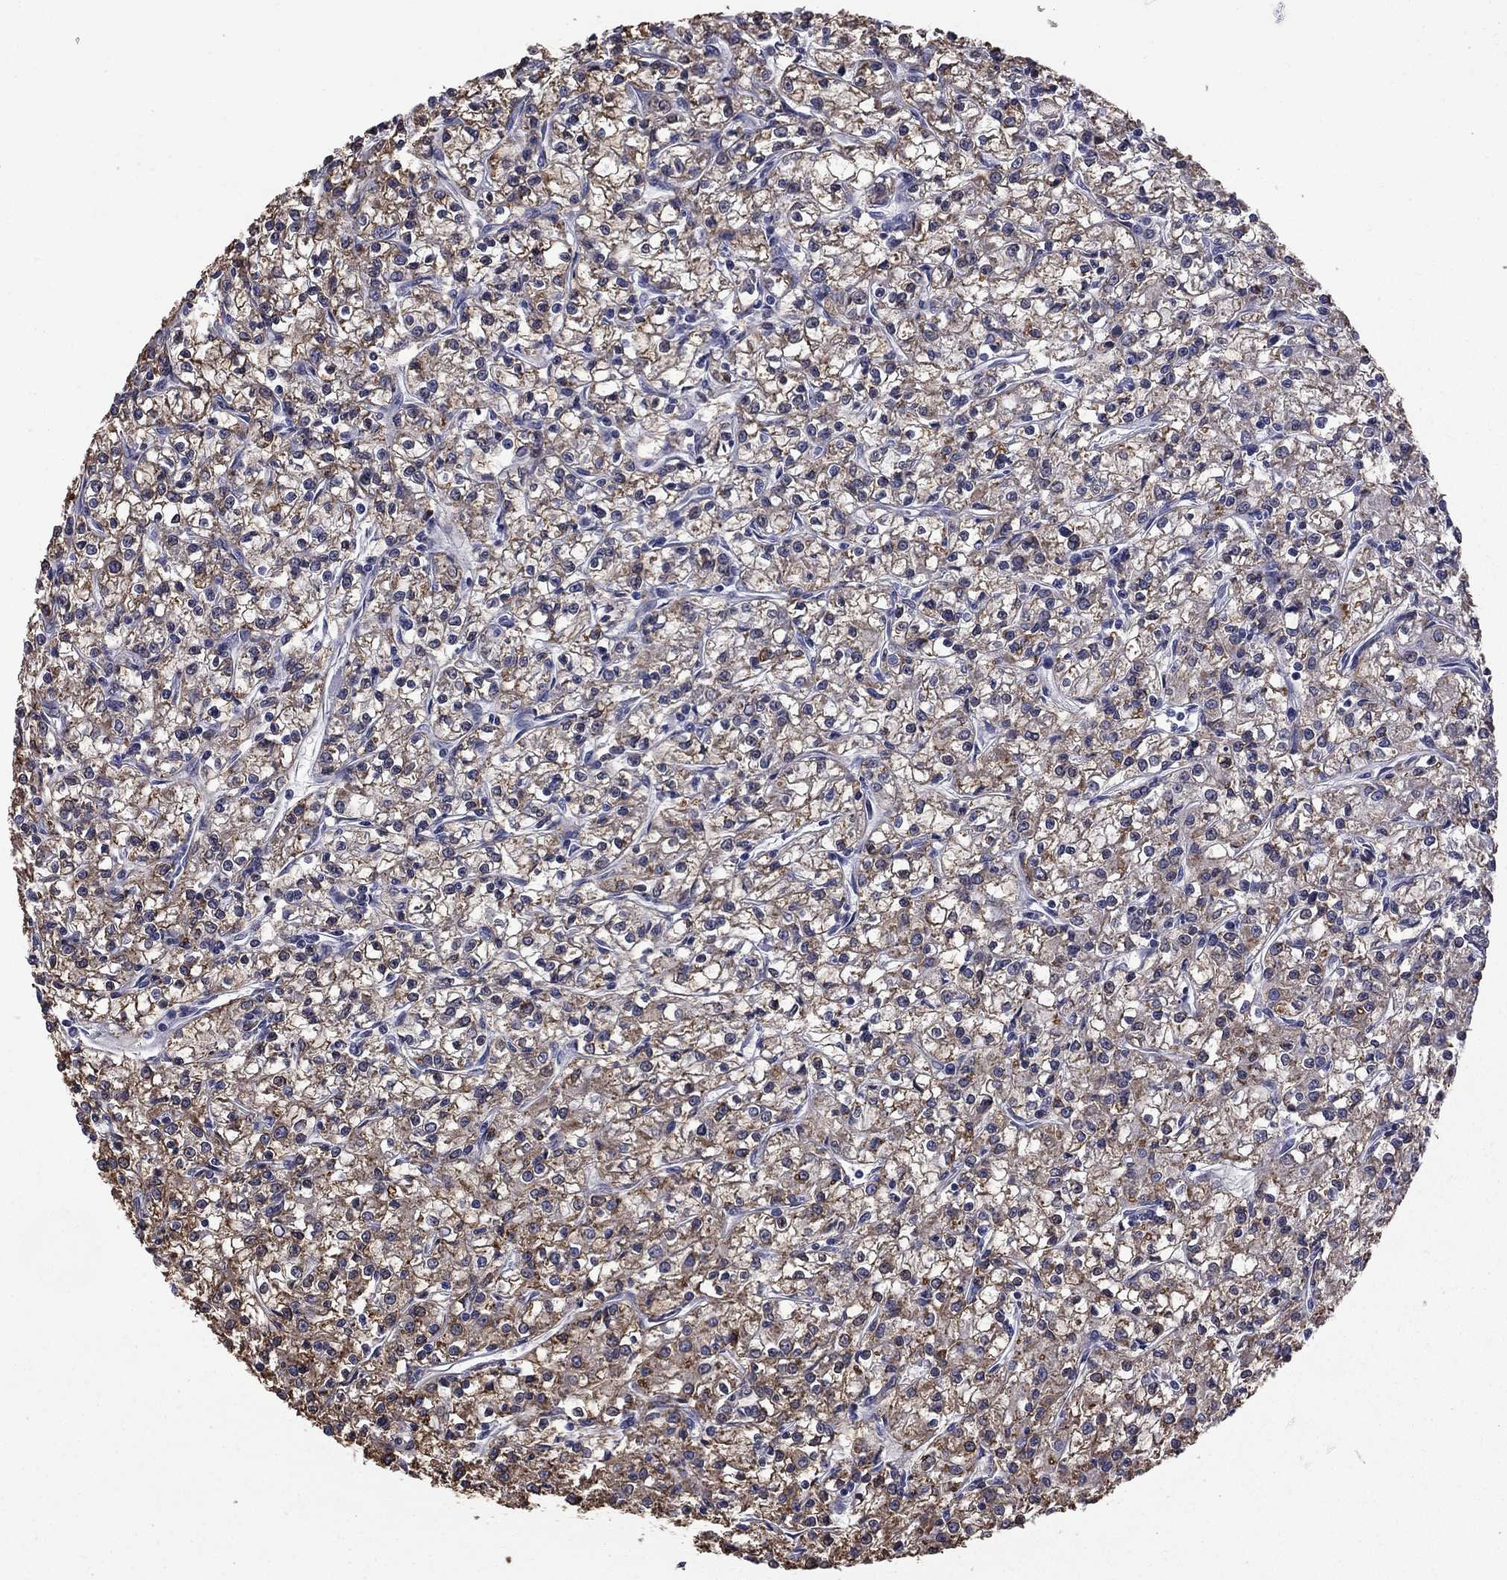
{"staining": {"intensity": "weak", "quantity": "25%-75%", "location": "cytoplasmic/membranous"}, "tissue": "renal cancer", "cell_type": "Tumor cells", "image_type": "cancer", "snomed": [{"axis": "morphology", "description": "Adenocarcinoma, NOS"}, {"axis": "topography", "description": "Kidney"}], "caption": "Adenocarcinoma (renal) tissue displays weak cytoplasmic/membranous staining in about 25%-75% of tumor cells", "gene": "HSPB2", "patient": {"sex": "female", "age": 59}}